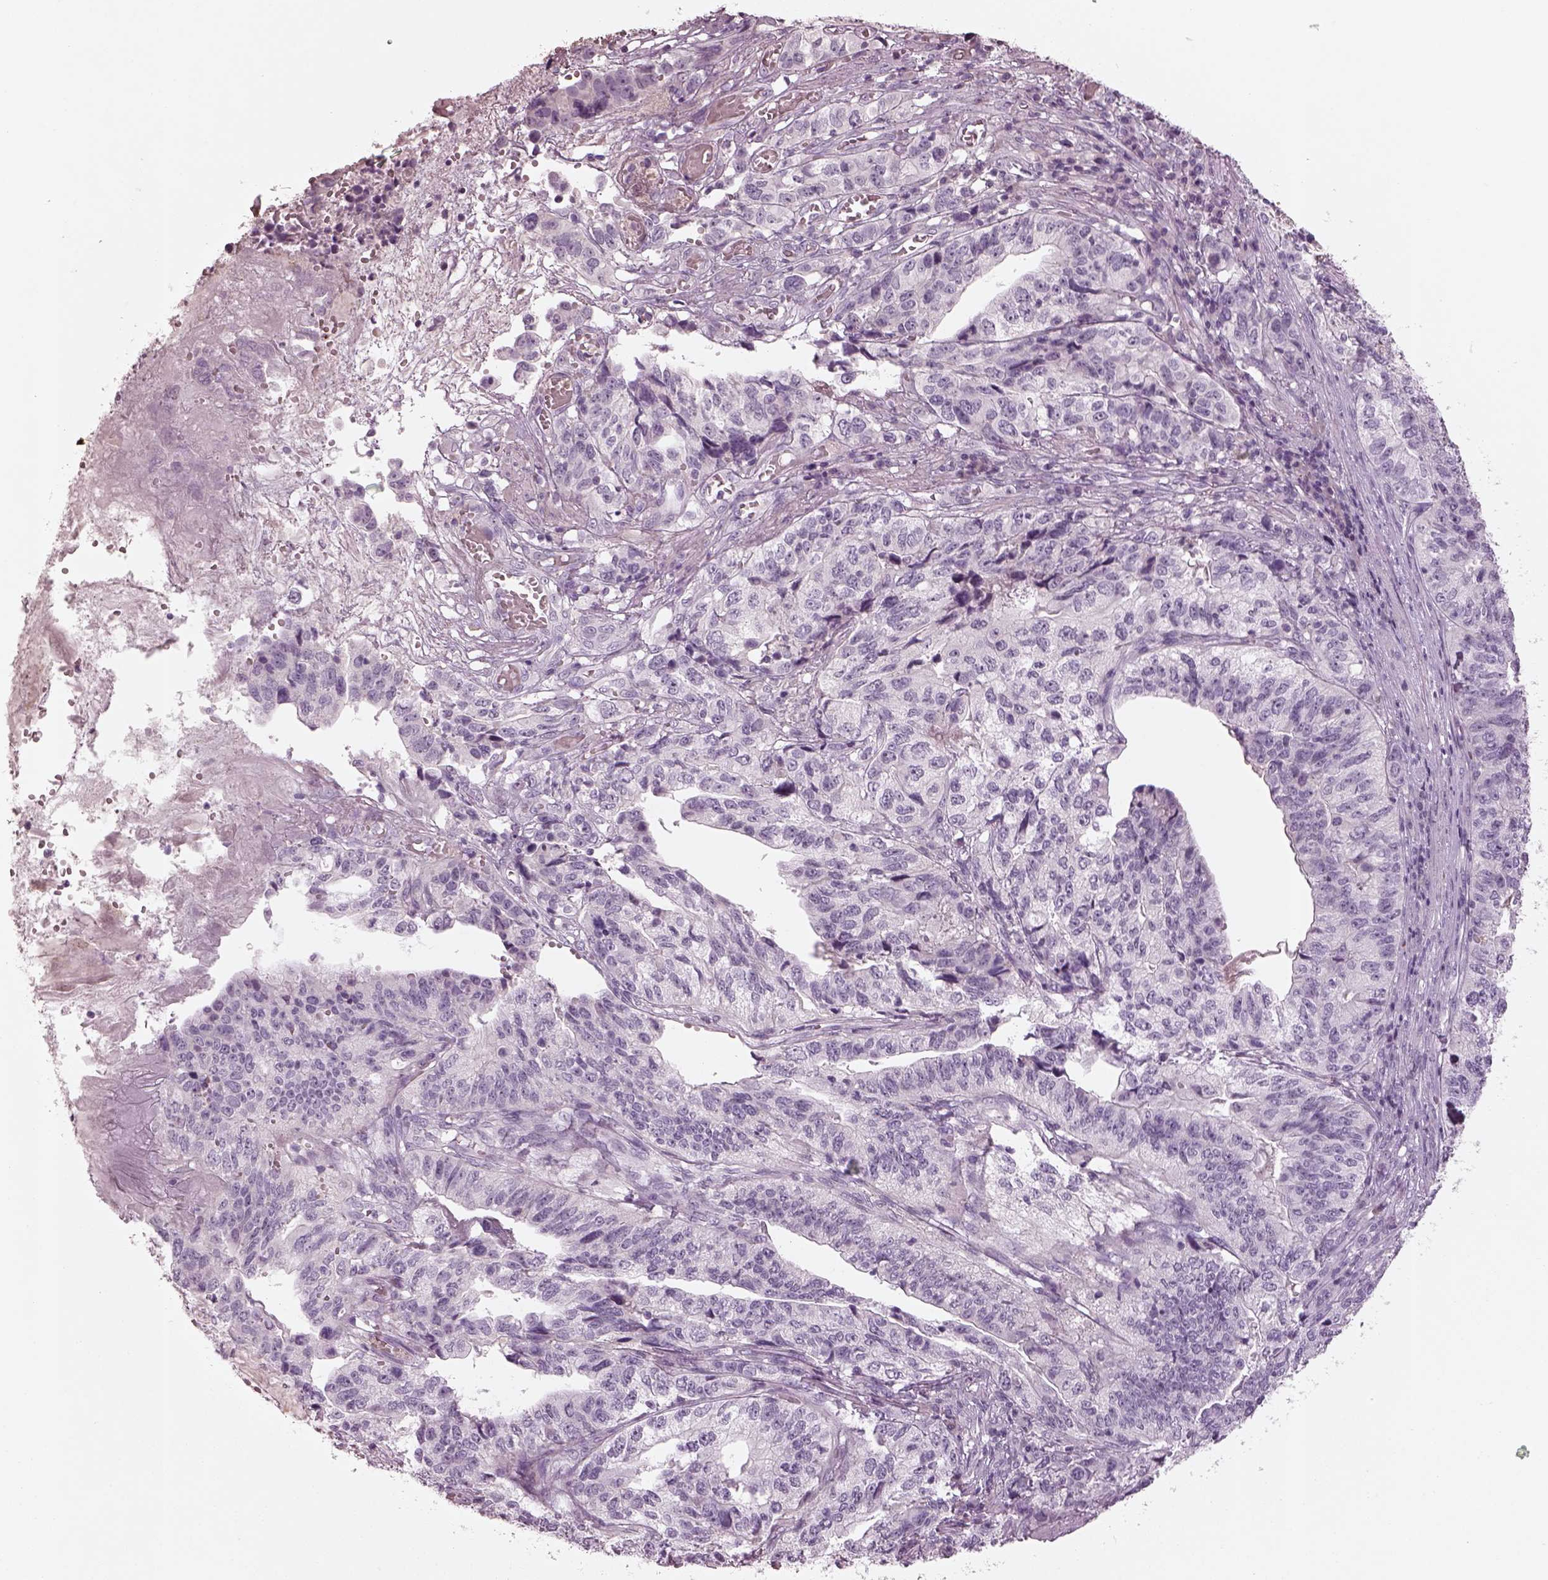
{"staining": {"intensity": "negative", "quantity": "none", "location": "none"}, "tissue": "stomach cancer", "cell_type": "Tumor cells", "image_type": "cancer", "snomed": [{"axis": "morphology", "description": "Adenocarcinoma, NOS"}, {"axis": "topography", "description": "Stomach, upper"}], "caption": "High power microscopy histopathology image of an immunohistochemistry micrograph of adenocarcinoma (stomach), revealing no significant expression in tumor cells.", "gene": "SPATA6L", "patient": {"sex": "female", "age": 67}}